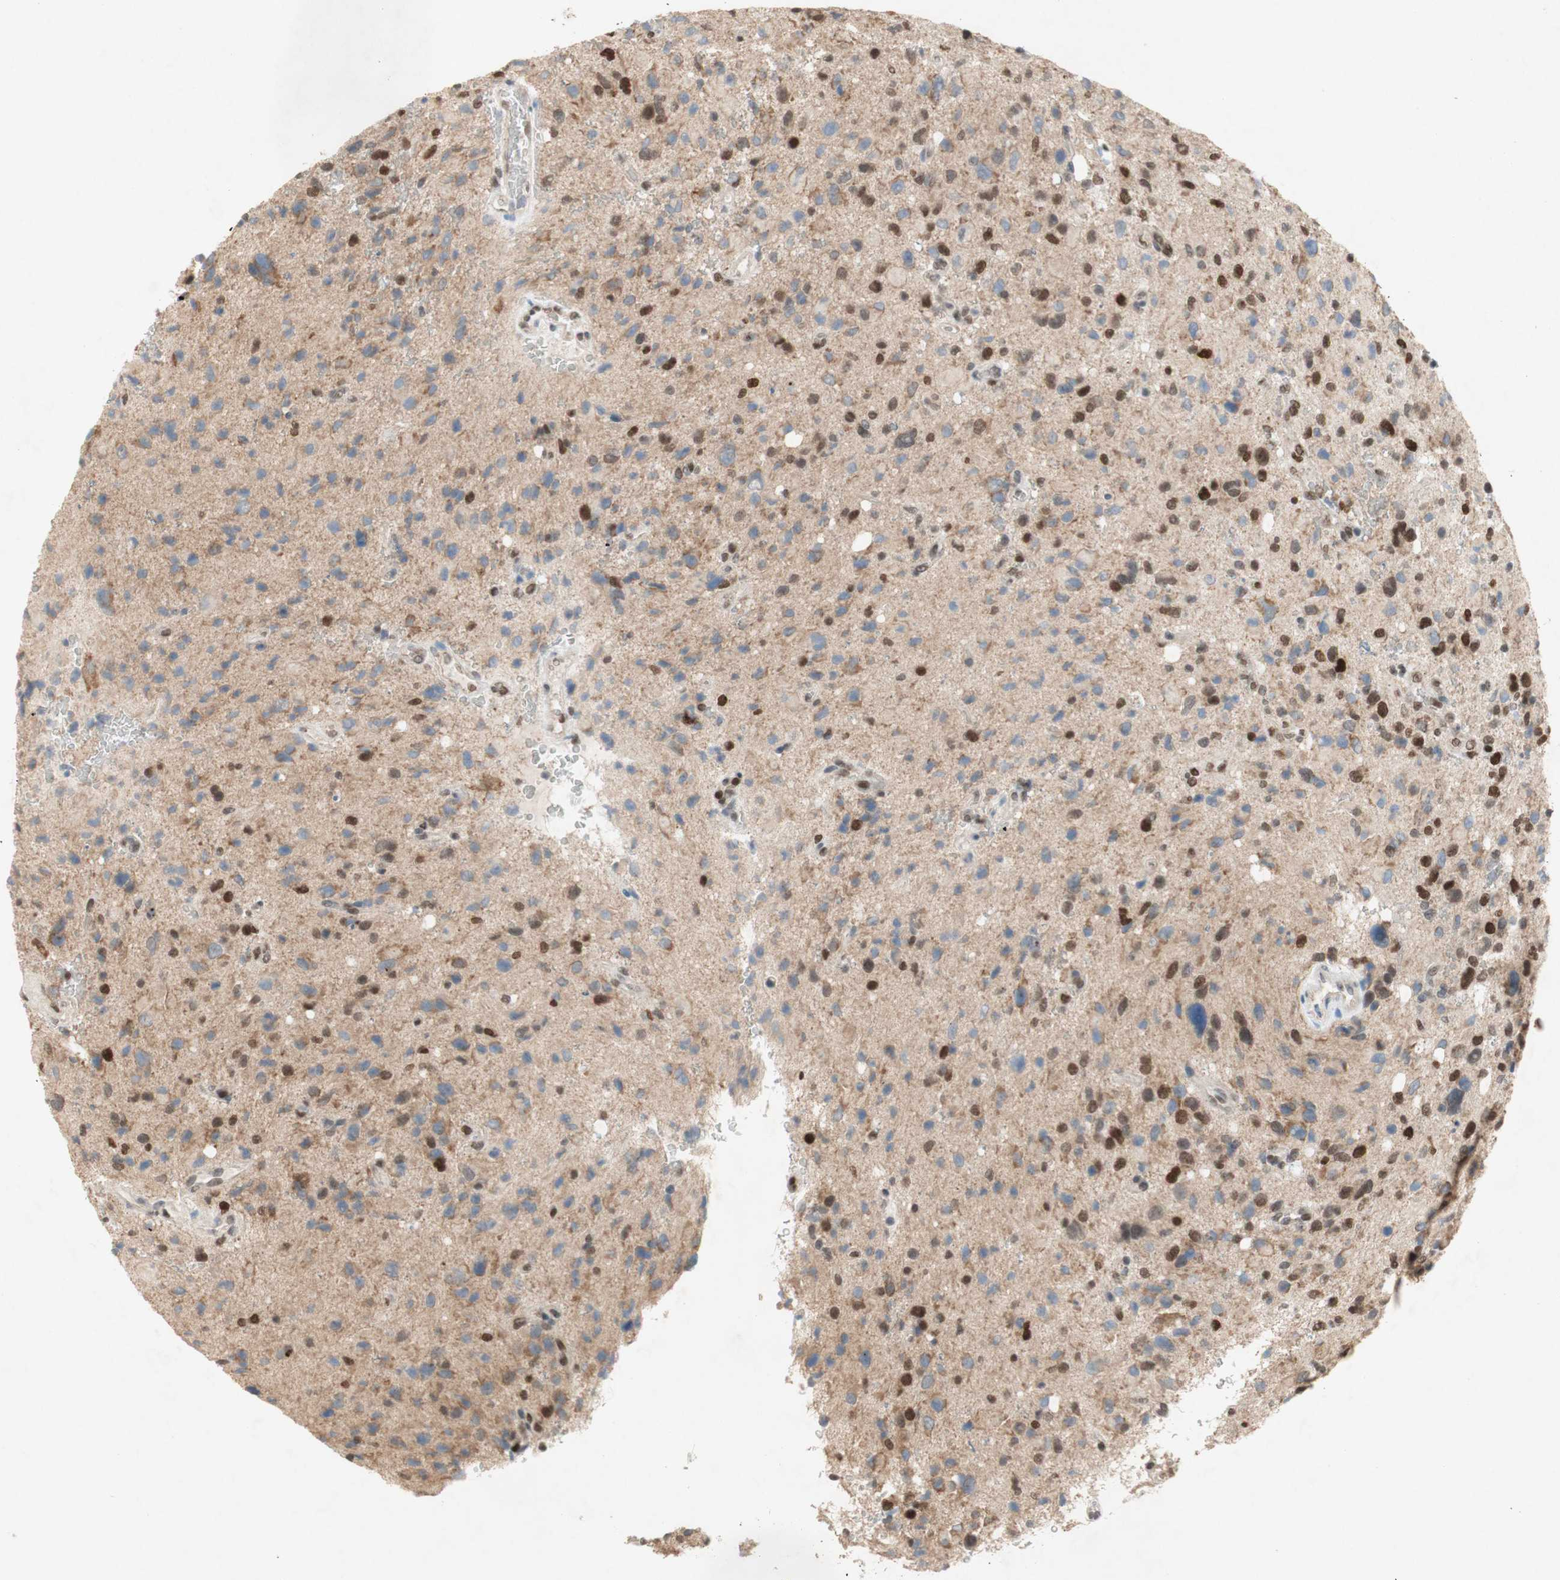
{"staining": {"intensity": "strong", "quantity": "25%-75%", "location": "nuclear"}, "tissue": "glioma", "cell_type": "Tumor cells", "image_type": "cancer", "snomed": [{"axis": "morphology", "description": "Glioma, malignant, High grade"}, {"axis": "topography", "description": "Brain"}], "caption": "Tumor cells display high levels of strong nuclear staining in about 25%-75% of cells in glioma.", "gene": "DNMT3A", "patient": {"sex": "male", "age": 48}}